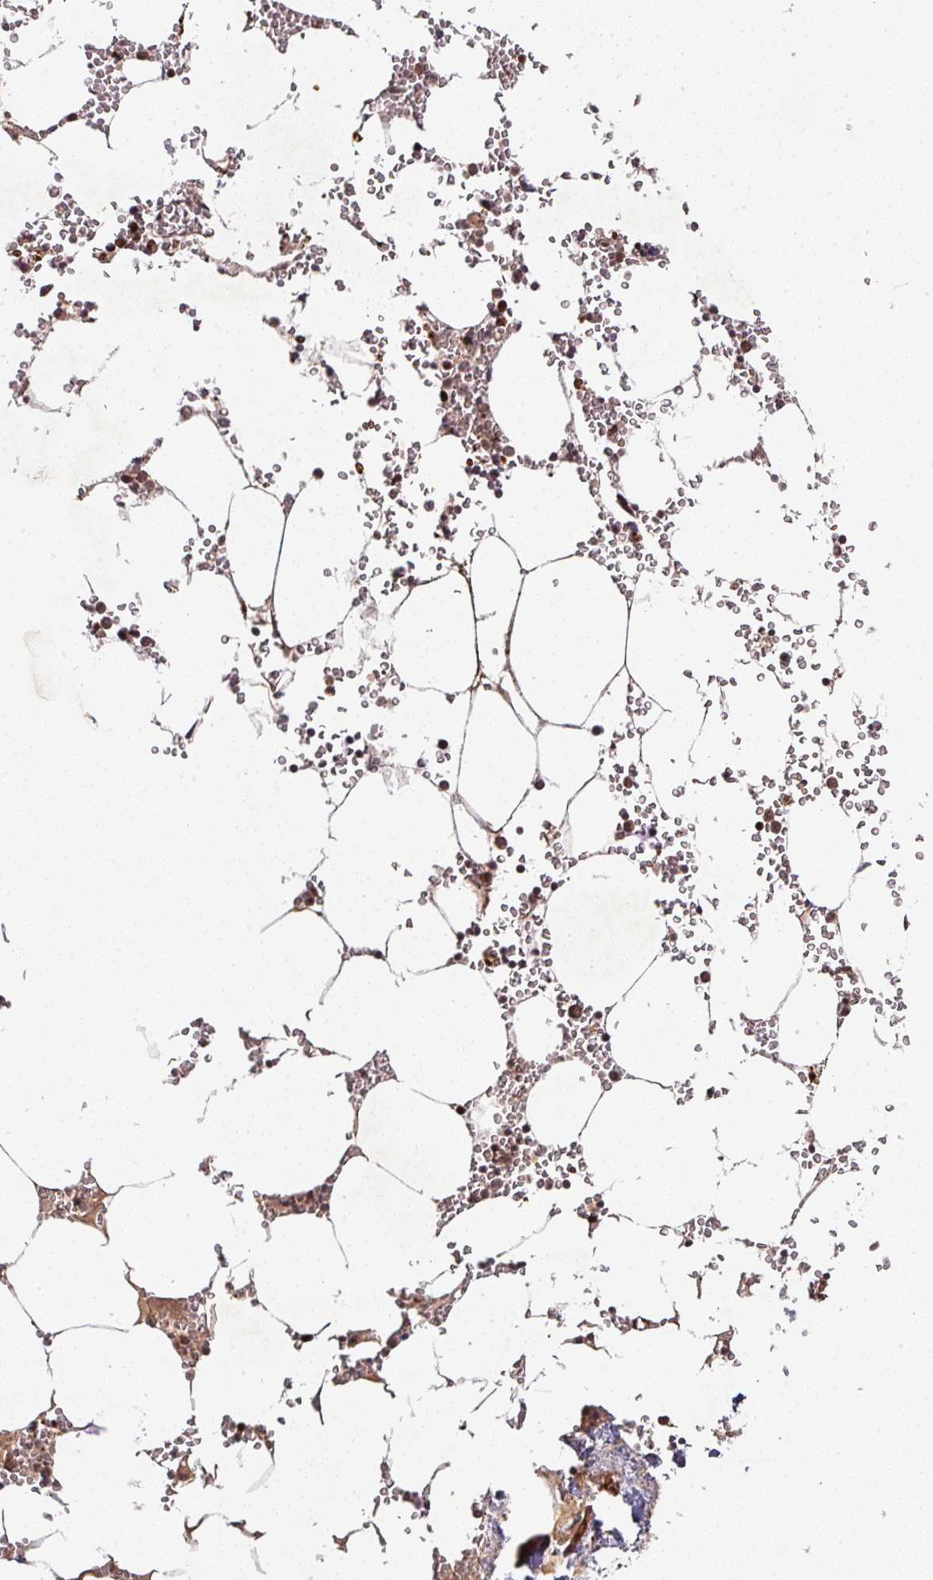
{"staining": {"intensity": "strong", "quantity": "25%-75%", "location": "cytoplasmic/membranous,nuclear"}, "tissue": "bone marrow", "cell_type": "Hematopoietic cells", "image_type": "normal", "snomed": [{"axis": "morphology", "description": "Normal tissue, NOS"}, {"axis": "topography", "description": "Bone marrow"}], "caption": "Approximately 25%-75% of hematopoietic cells in unremarkable bone marrow demonstrate strong cytoplasmic/membranous,nuclear protein positivity as visualized by brown immunohistochemical staining.", "gene": "NEIL1", "patient": {"sex": "male", "age": 54}}